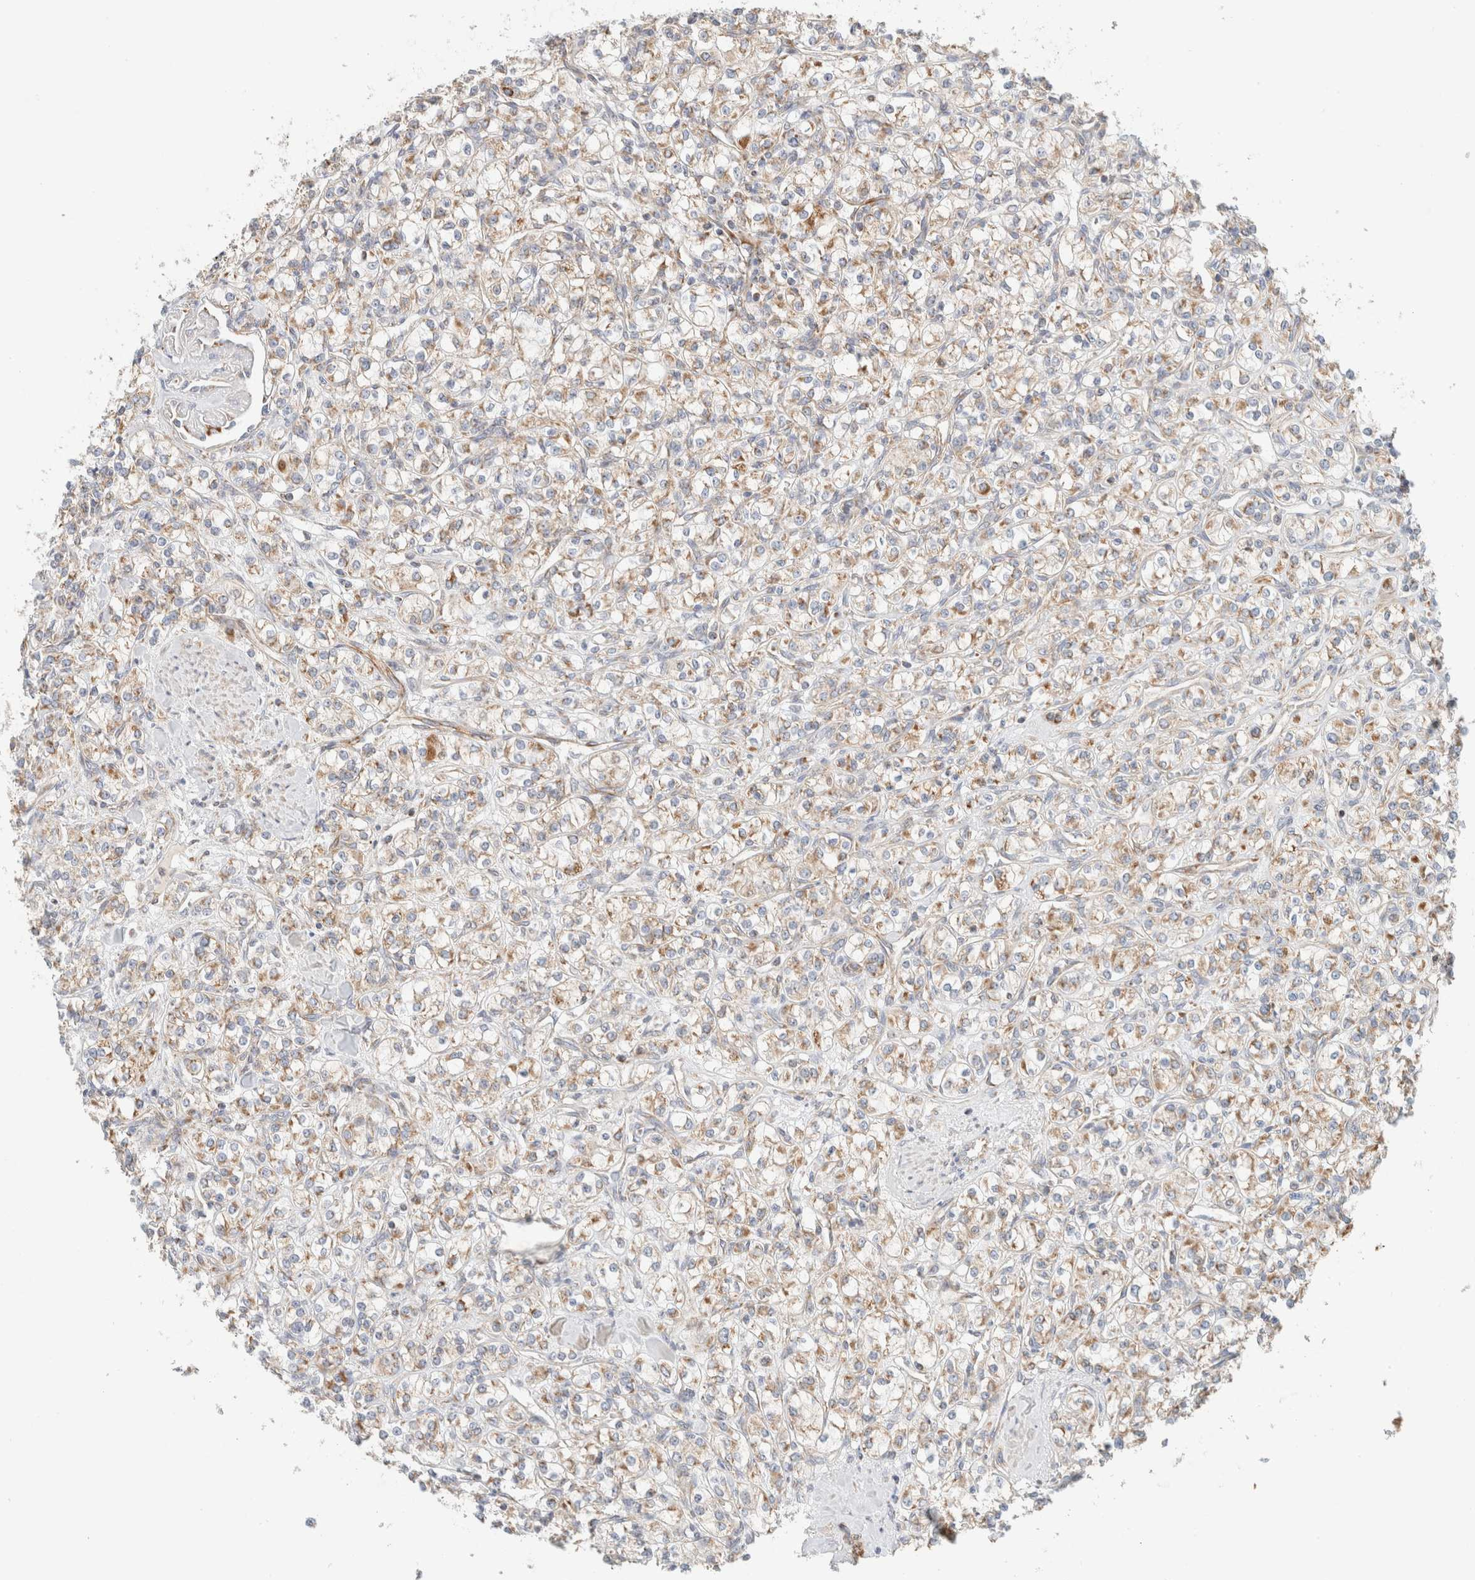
{"staining": {"intensity": "moderate", "quantity": ">75%", "location": "cytoplasmic/membranous"}, "tissue": "renal cancer", "cell_type": "Tumor cells", "image_type": "cancer", "snomed": [{"axis": "morphology", "description": "Adenocarcinoma, NOS"}, {"axis": "topography", "description": "Kidney"}], "caption": "Protein expression analysis of human adenocarcinoma (renal) reveals moderate cytoplasmic/membranous expression in about >75% of tumor cells. (Stains: DAB (3,3'-diaminobenzidine) in brown, nuclei in blue, Microscopy: brightfield microscopy at high magnification).", "gene": "MRM3", "patient": {"sex": "male", "age": 77}}